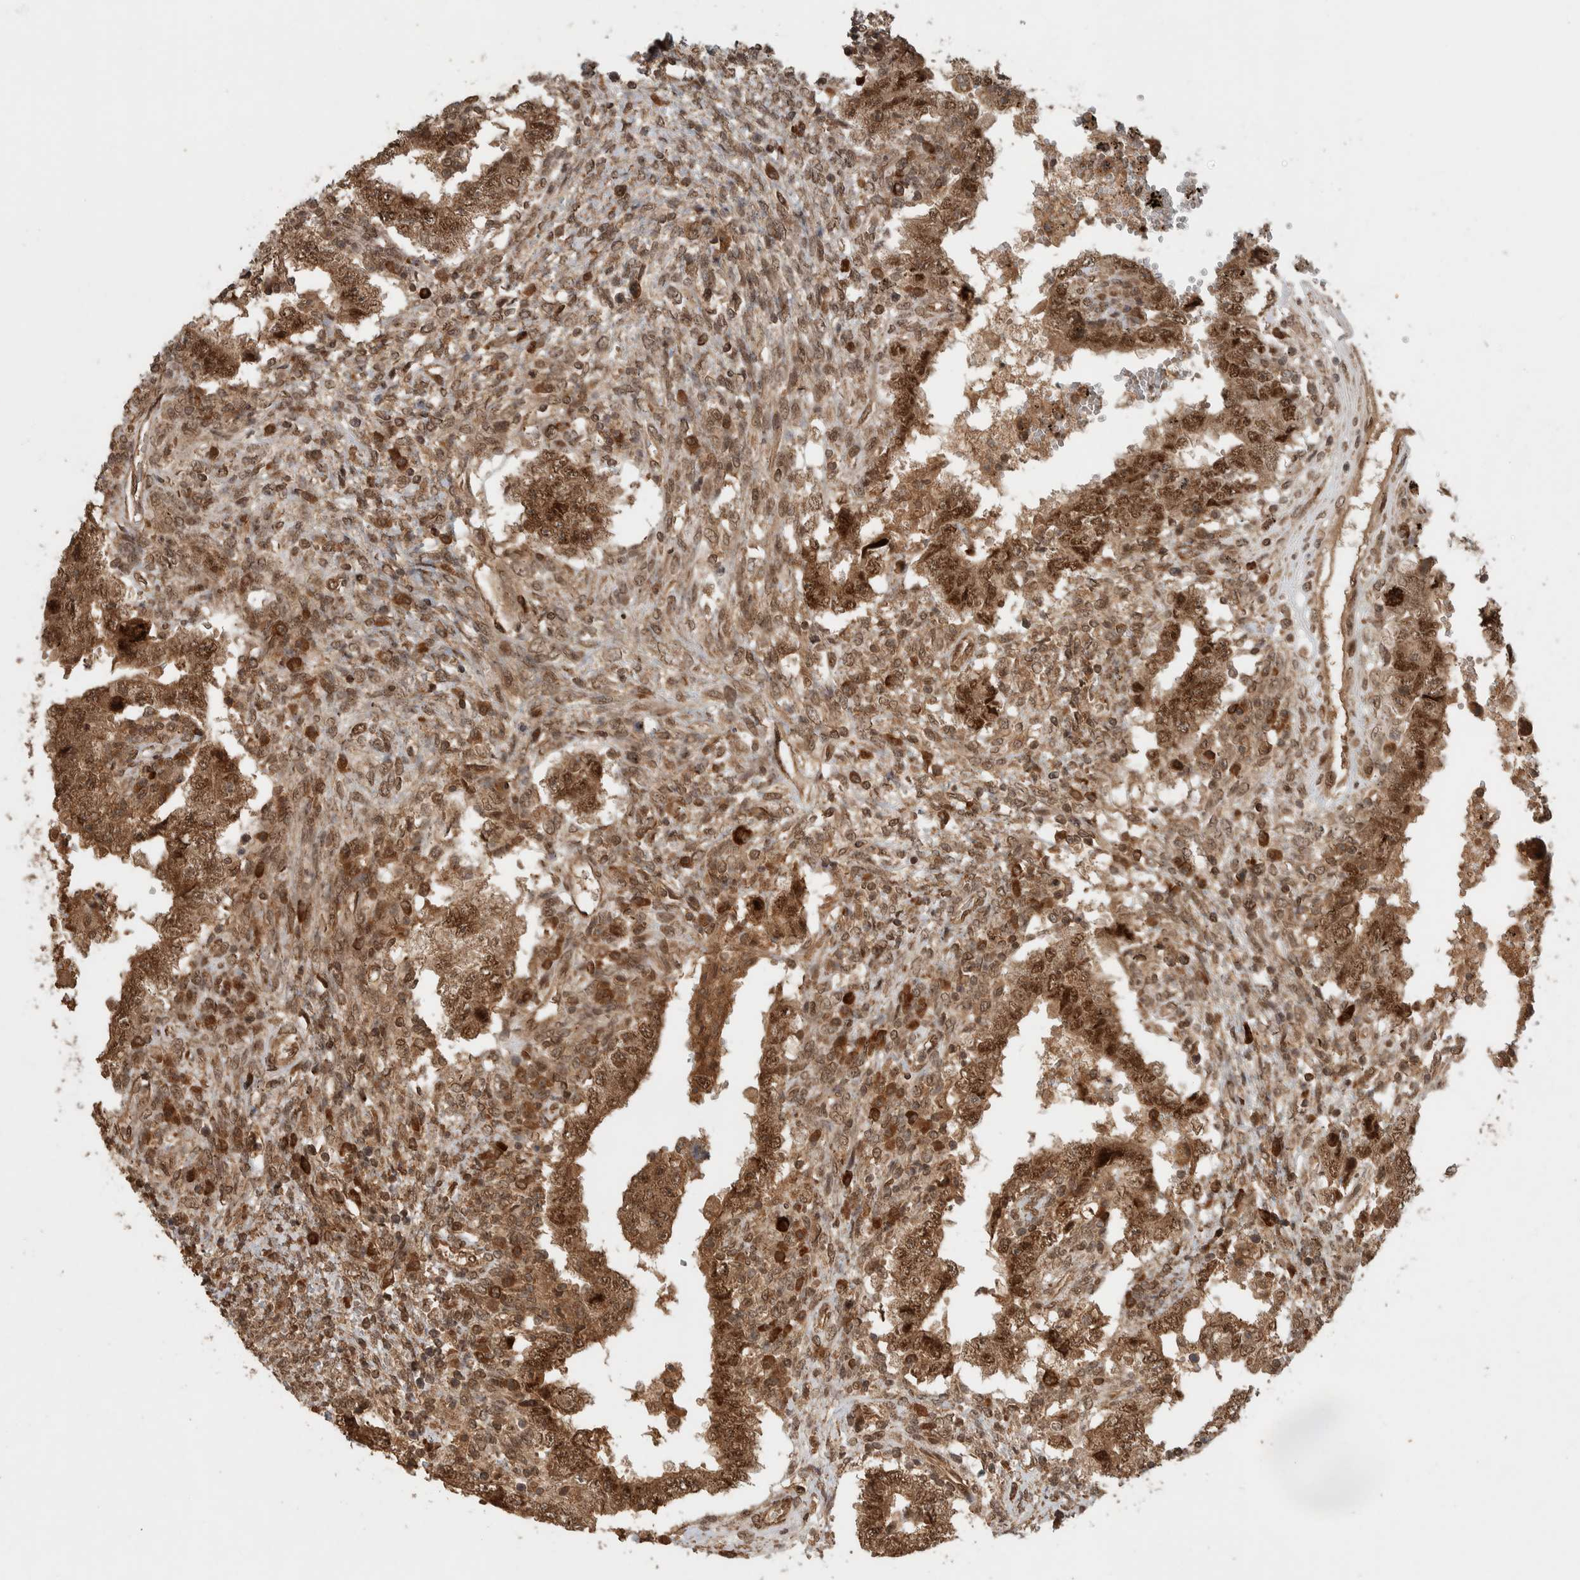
{"staining": {"intensity": "moderate", "quantity": ">75%", "location": "cytoplasmic/membranous,nuclear"}, "tissue": "testis cancer", "cell_type": "Tumor cells", "image_type": "cancer", "snomed": [{"axis": "morphology", "description": "Carcinoma, Embryonal, NOS"}, {"axis": "topography", "description": "Testis"}], "caption": "High-magnification brightfield microscopy of testis cancer stained with DAB (3,3'-diaminobenzidine) (brown) and counterstained with hematoxylin (blue). tumor cells exhibit moderate cytoplasmic/membranous and nuclear expression is seen in about>75% of cells. (DAB IHC with brightfield microscopy, high magnification).", "gene": "CNTROB", "patient": {"sex": "male", "age": 26}}